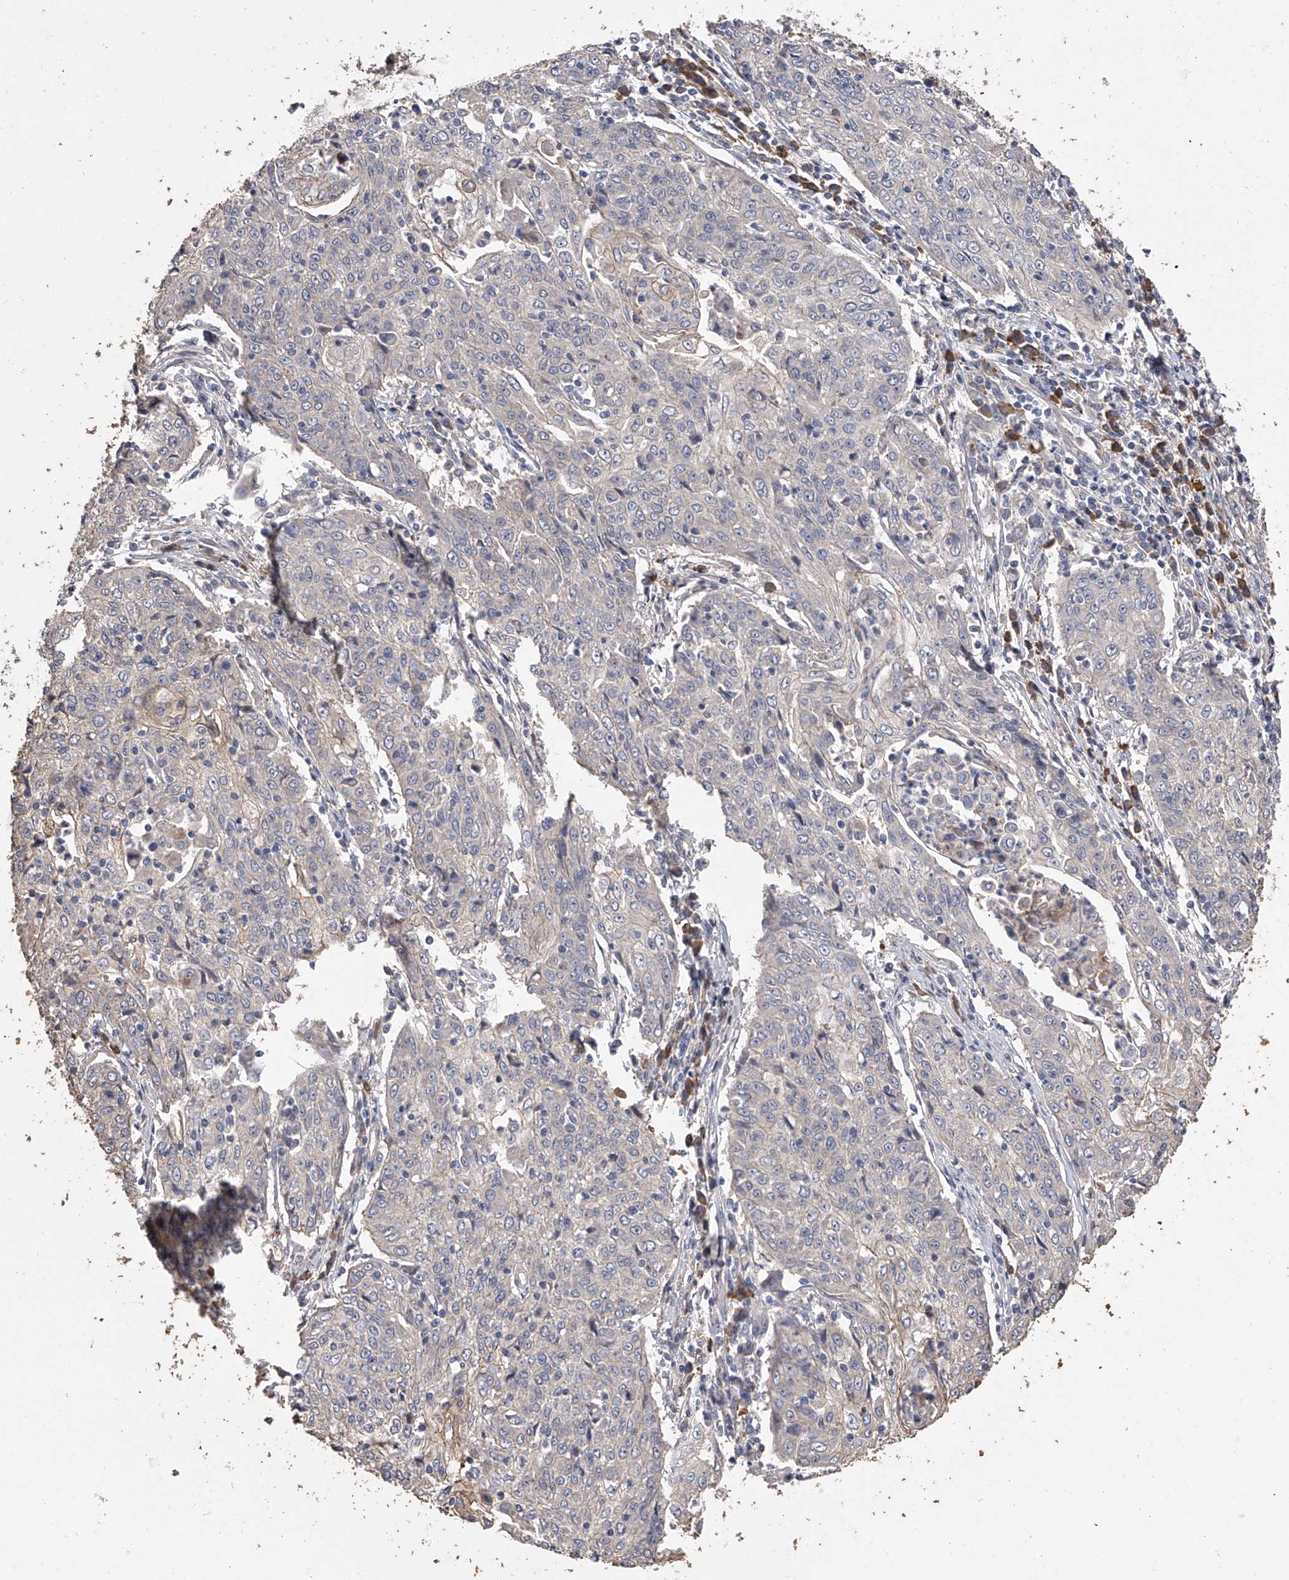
{"staining": {"intensity": "negative", "quantity": "none", "location": "none"}, "tissue": "cervical cancer", "cell_type": "Tumor cells", "image_type": "cancer", "snomed": [{"axis": "morphology", "description": "Squamous cell carcinoma, NOS"}, {"axis": "topography", "description": "Cervix"}], "caption": "DAB immunohistochemical staining of cervical cancer shows no significant staining in tumor cells.", "gene": "ZNF343", "patient": {"sex": "female", "age": 48}}